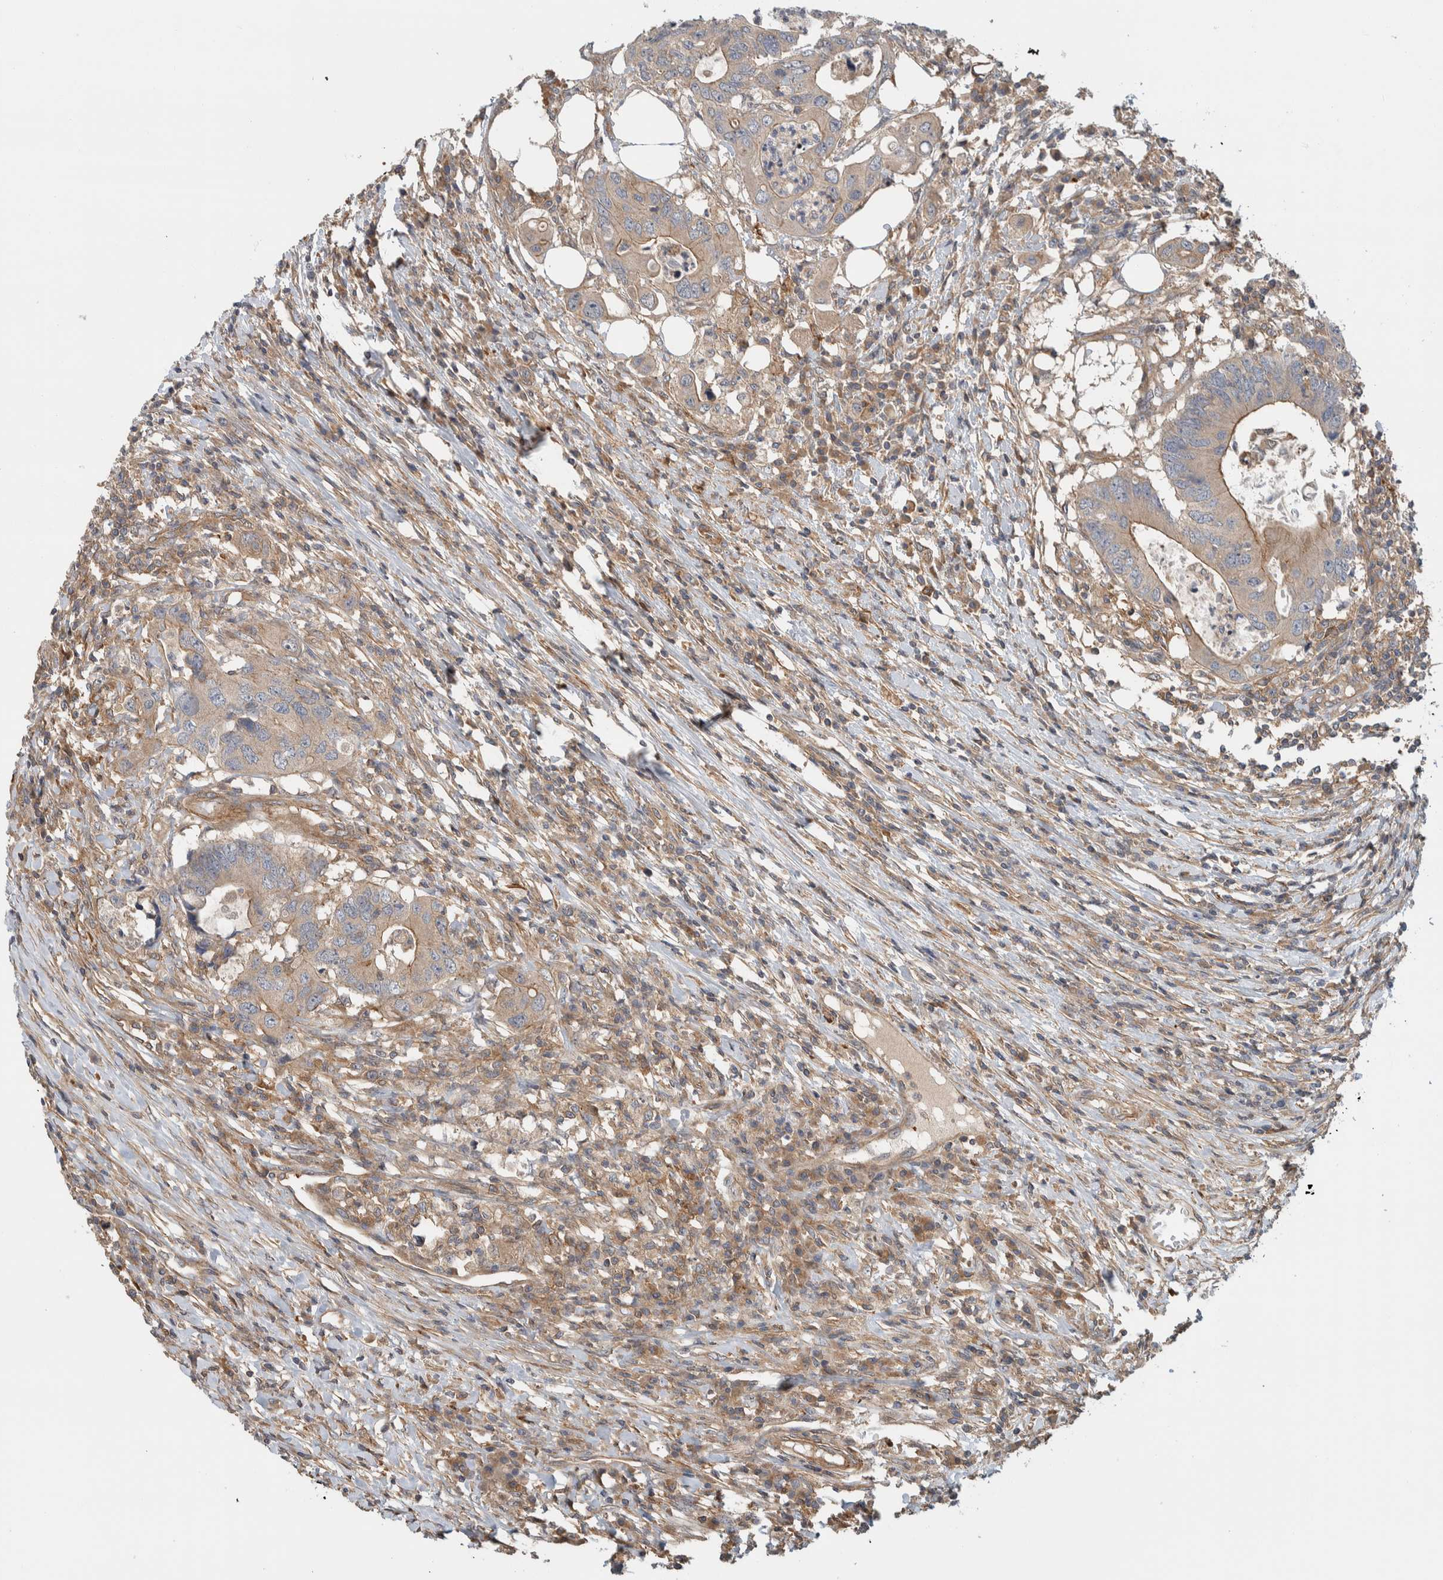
{"staining": {"intensity": "moderate", "quantity": ">75%", "location": "cytoplasmic/membranous"}, "tissue": "colorectal cancer", "cell_type": "Tumor cells", "image_type": "cancer", "snomed": [{"axis": "morphology", "description": "Adenocarcinoma, NOS"}, {"axis": "topography", "description": "Colon"}], "caption": "Colorectal cancer was stained to show a protein in brown. There is medium levels of moderate cytoplasmic/membranous positivity in about >75% of tumor cells.", "gene": "MPRIP", "patient": {"sex": "male", "age": 71}}